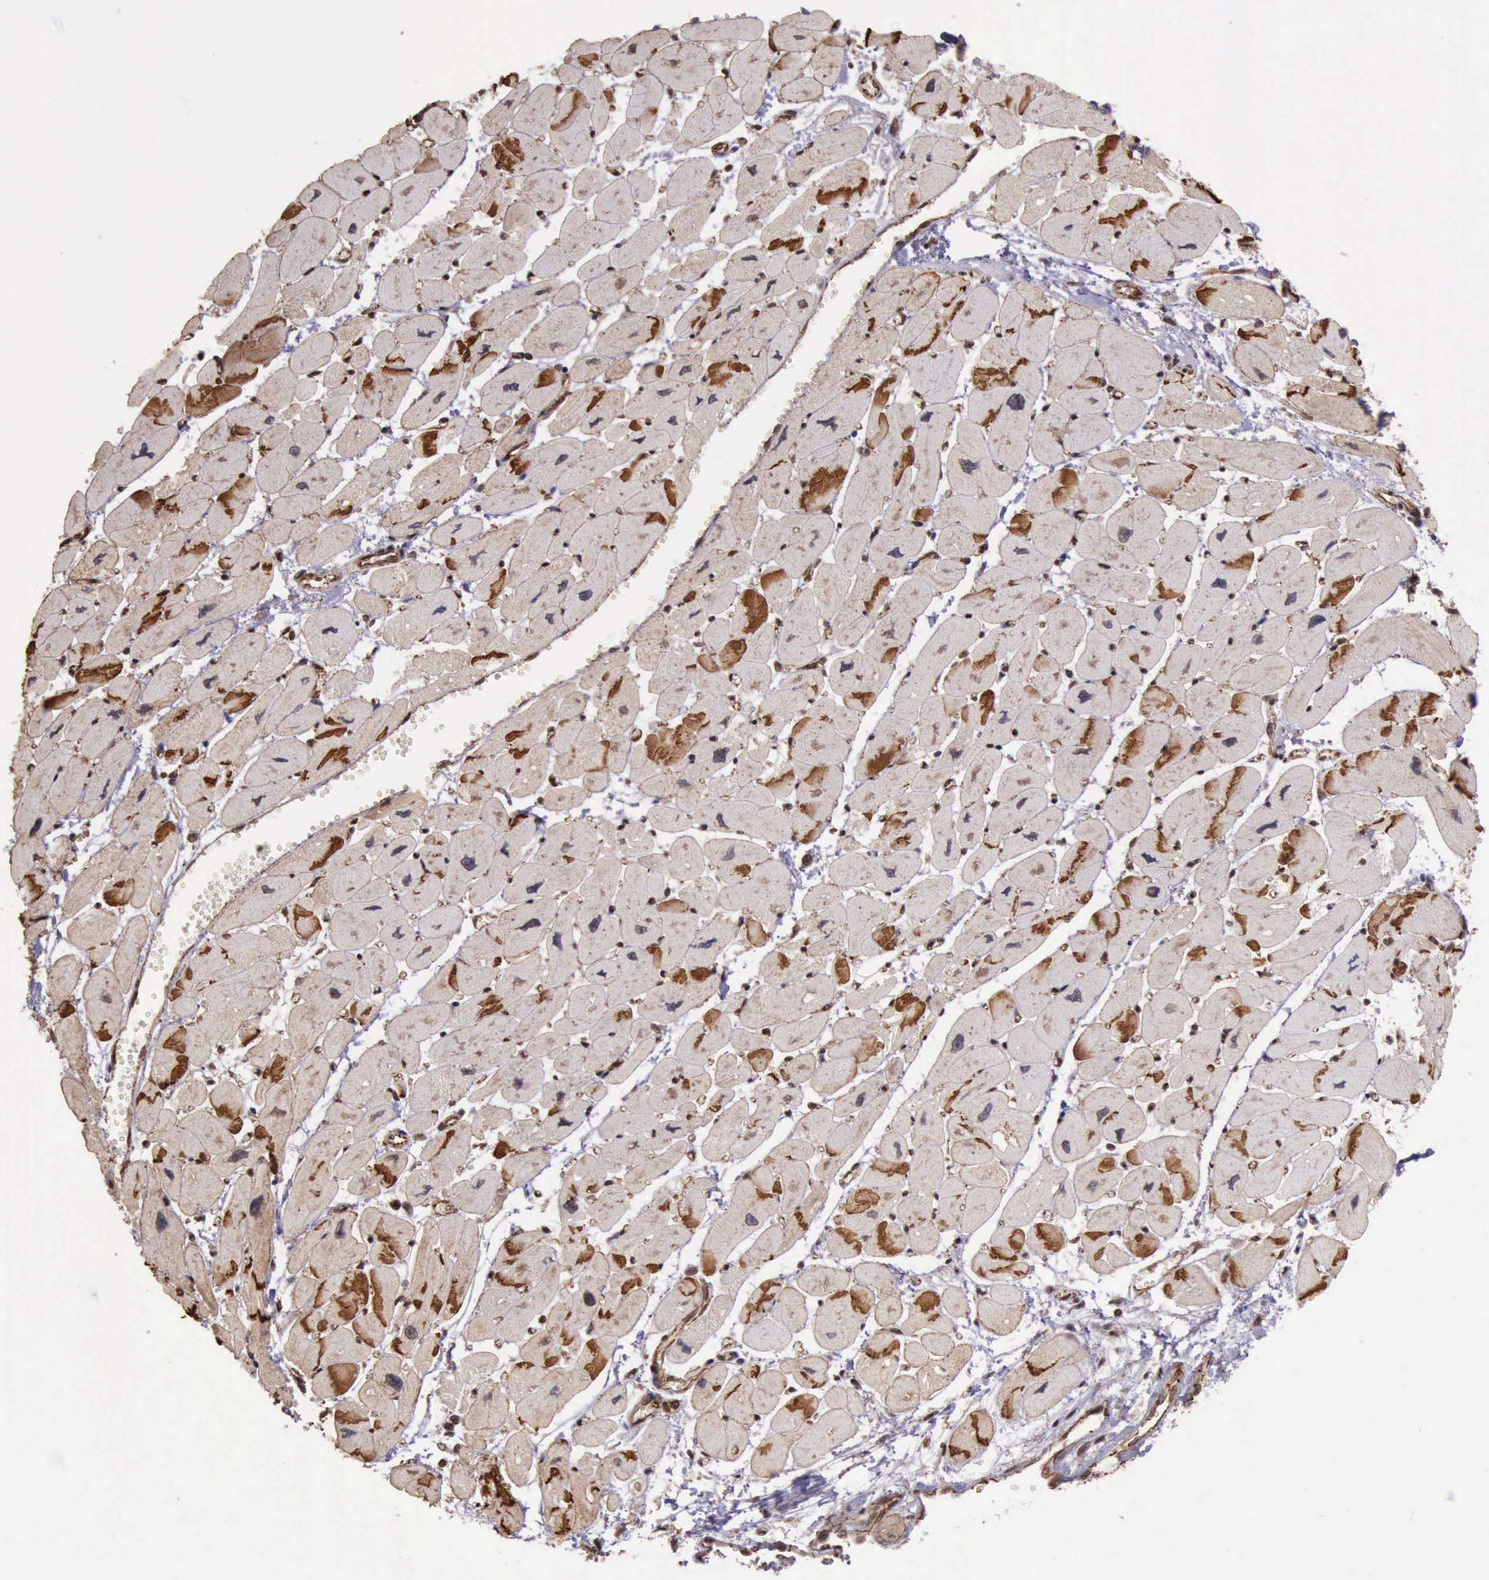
{"staining": {"intensity": "strong", "quantity": "25%-75%", "location": "cytoplasmic/membranous"}, "tissue": "heart muscle", "cell_type": "Cardiomyocytes", "image_type": "normal", "snomed": [{"axis": "morphology", "description": "Normal tissue, NOS"}, {"axis": "topography", "description": "Heart"}], "caption": "This photomicrograph reveals immunohistochemistry staining of normal human heart muscle, with high strong cytoplasmic/membranous expression in about 25%-75% of cardiomyocytes.", "gene": "CTNNB1", "patient": {"sex": "female", "age": 54}}